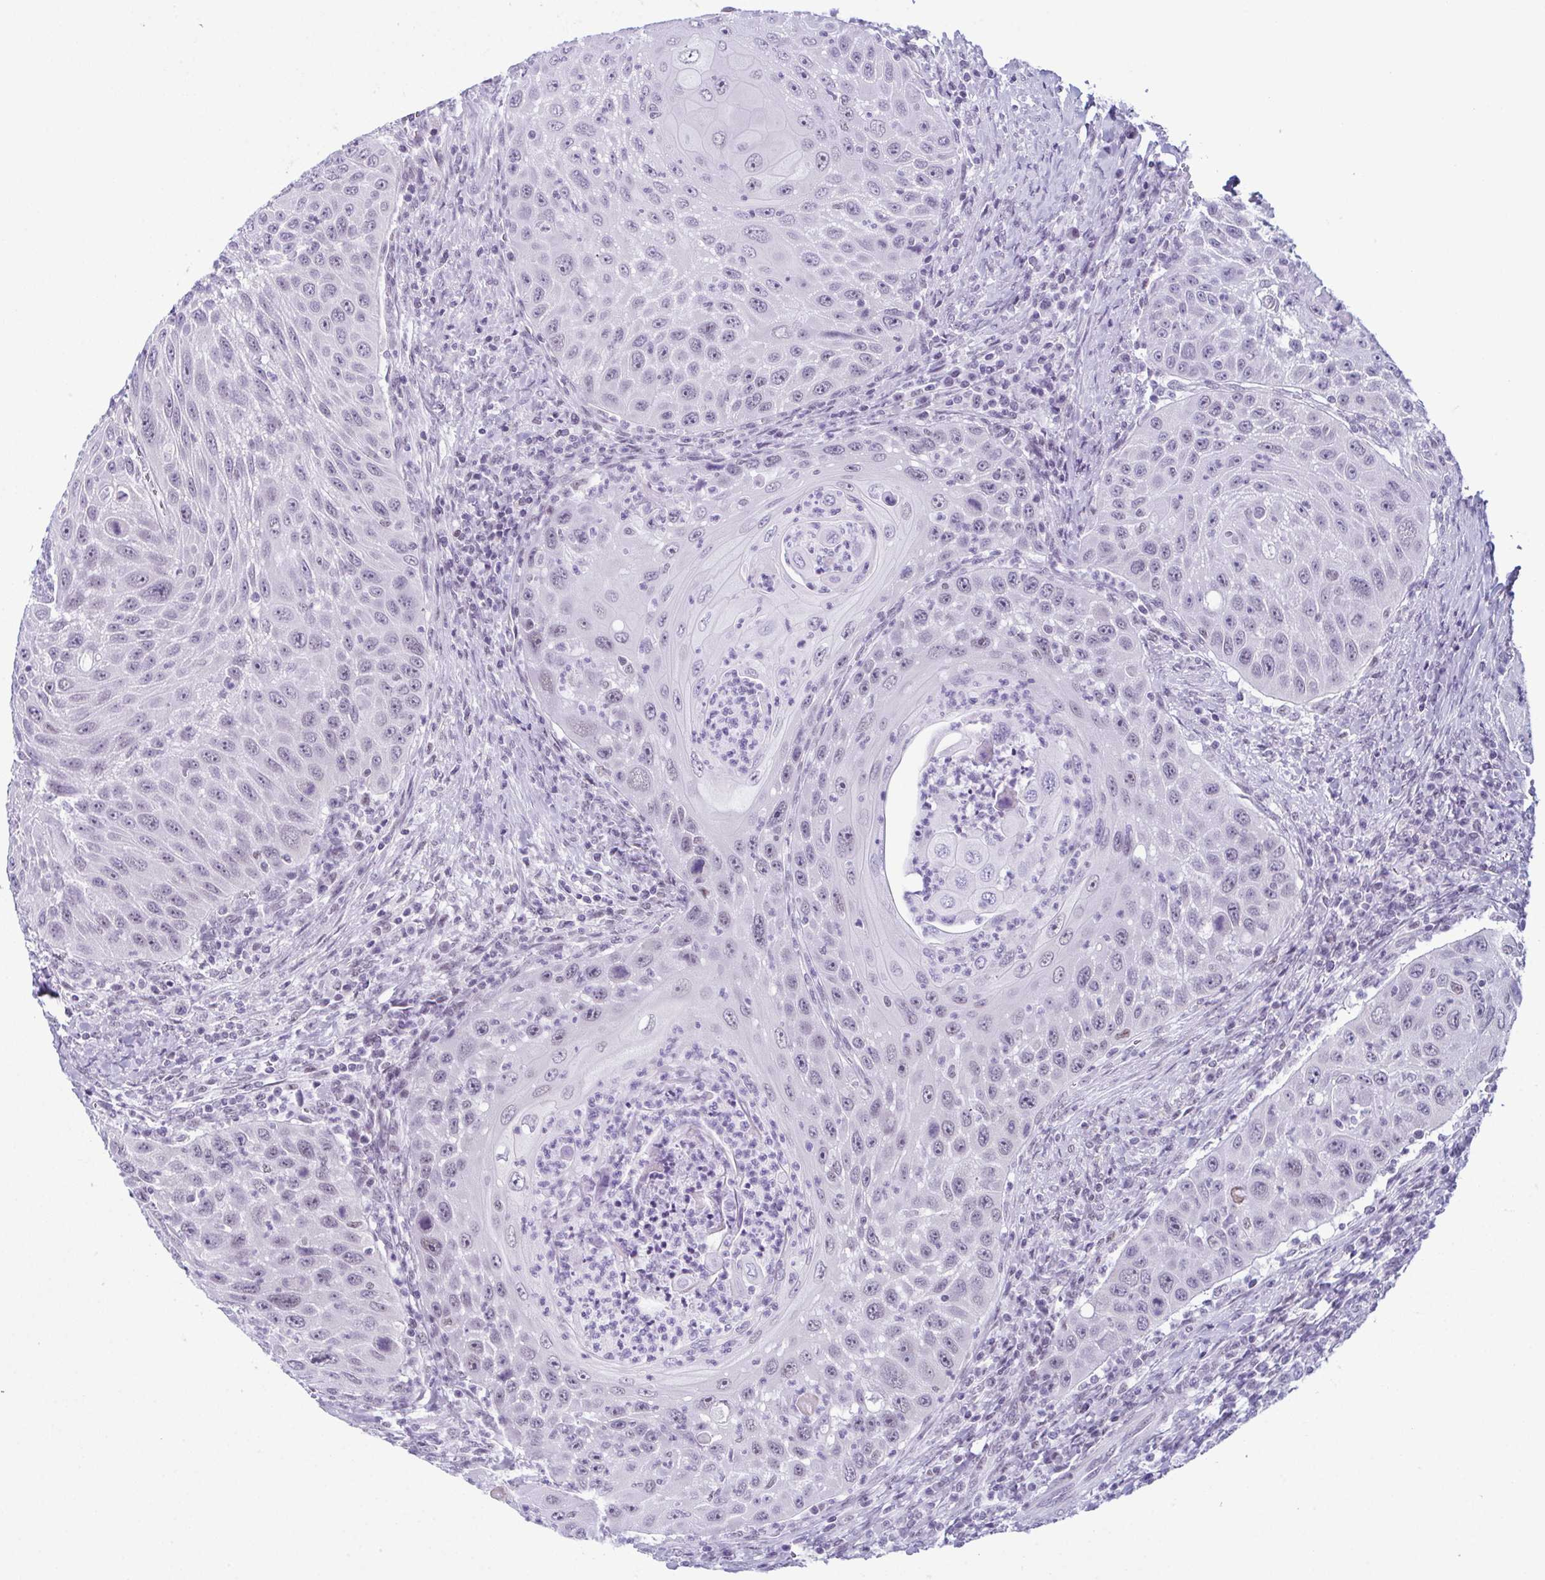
{"staining": {"intensity": "weak", "quantity": "<25%", "location": "nuclear"}, "tissue": "head and neck cancer", "cell_type": "Tumor cells", "image_type": "cancer", "snomed": [{"axis": "morphology", "description": "Squamous cell carcinoma, NOS"}, {"axis": "topography", "description": "Head-Neck"}], "caption": "Squamous cell carcinoma (head and neck) was stained to show a protein in brown. There is no significant positivity in tumor cells. The staining is performed using DAB (3,3'-diaminobenzidine) brown chromogen with nuclei counter-stained in using hematoxylin.", "gene": "RBM7", "patient": {"sex": "male", "age": 69}}